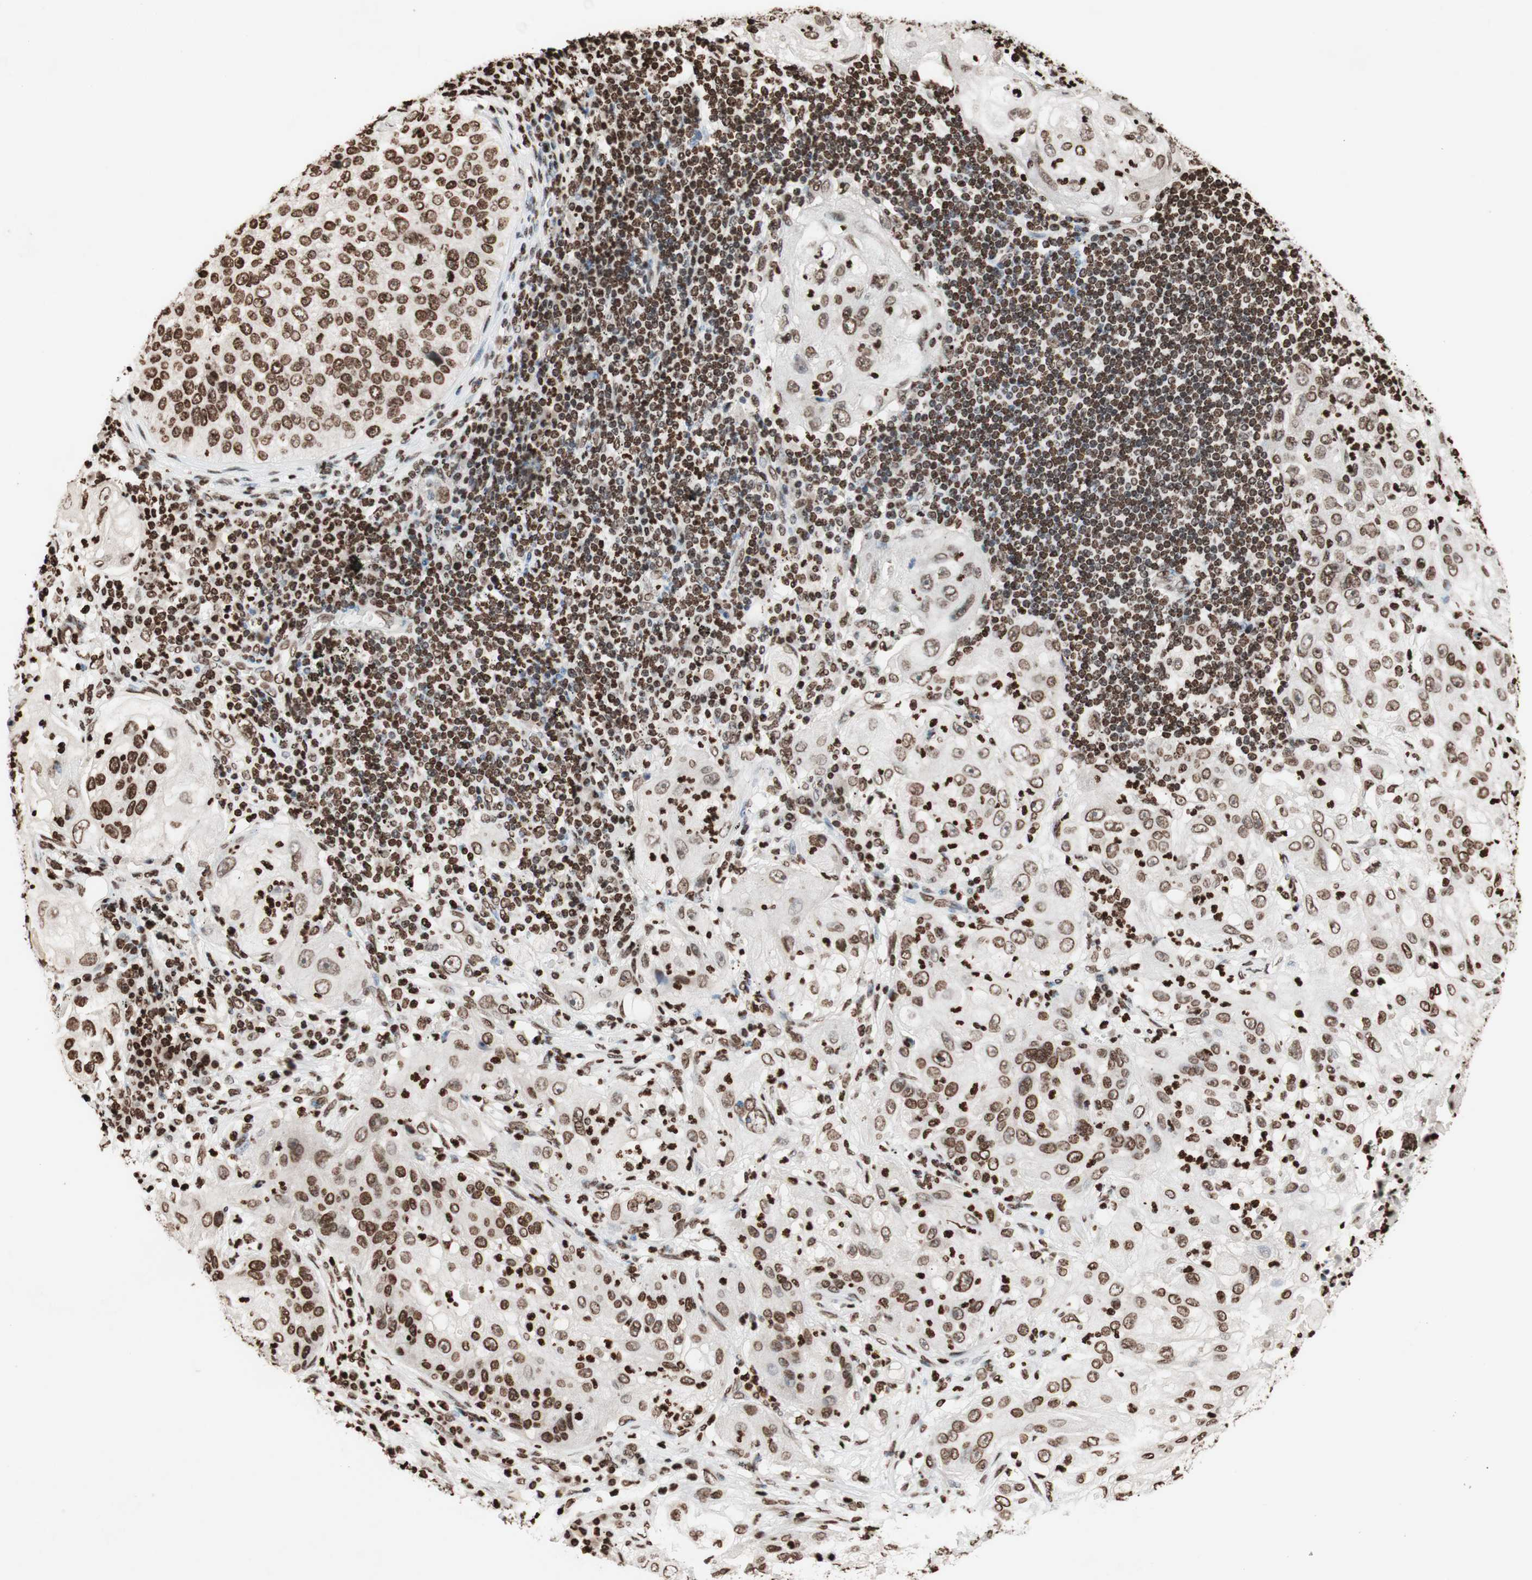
{"staining": {"intensity": "moderate", "quantity": ">75%", "location": "nuclear"}, "tissue": "lung cancer", "cell_type": "Tumor cells", "image_type": "cancer", "snomed": [{"axis": "morphology", "description": "Inflammation, NOS"}, {"axis": "morphology", "description": "Squamous cell carcinoma, NOS"}, {"axis": "topography", "description": "Lymph node"}, {"axis": "topography", "description": "Soft tissue"}, {"axis": "topography", "description": "Lung"}], "caption": "A high-resolution histopathology image shows immunohistochemistry (IHC) staining of lung squamous cell carcinoma, which shows moderate nuclear expression in about >75% of tumor cells.", "gene": "NCOA3", "patient": {"sex": "male", "age": 66}}